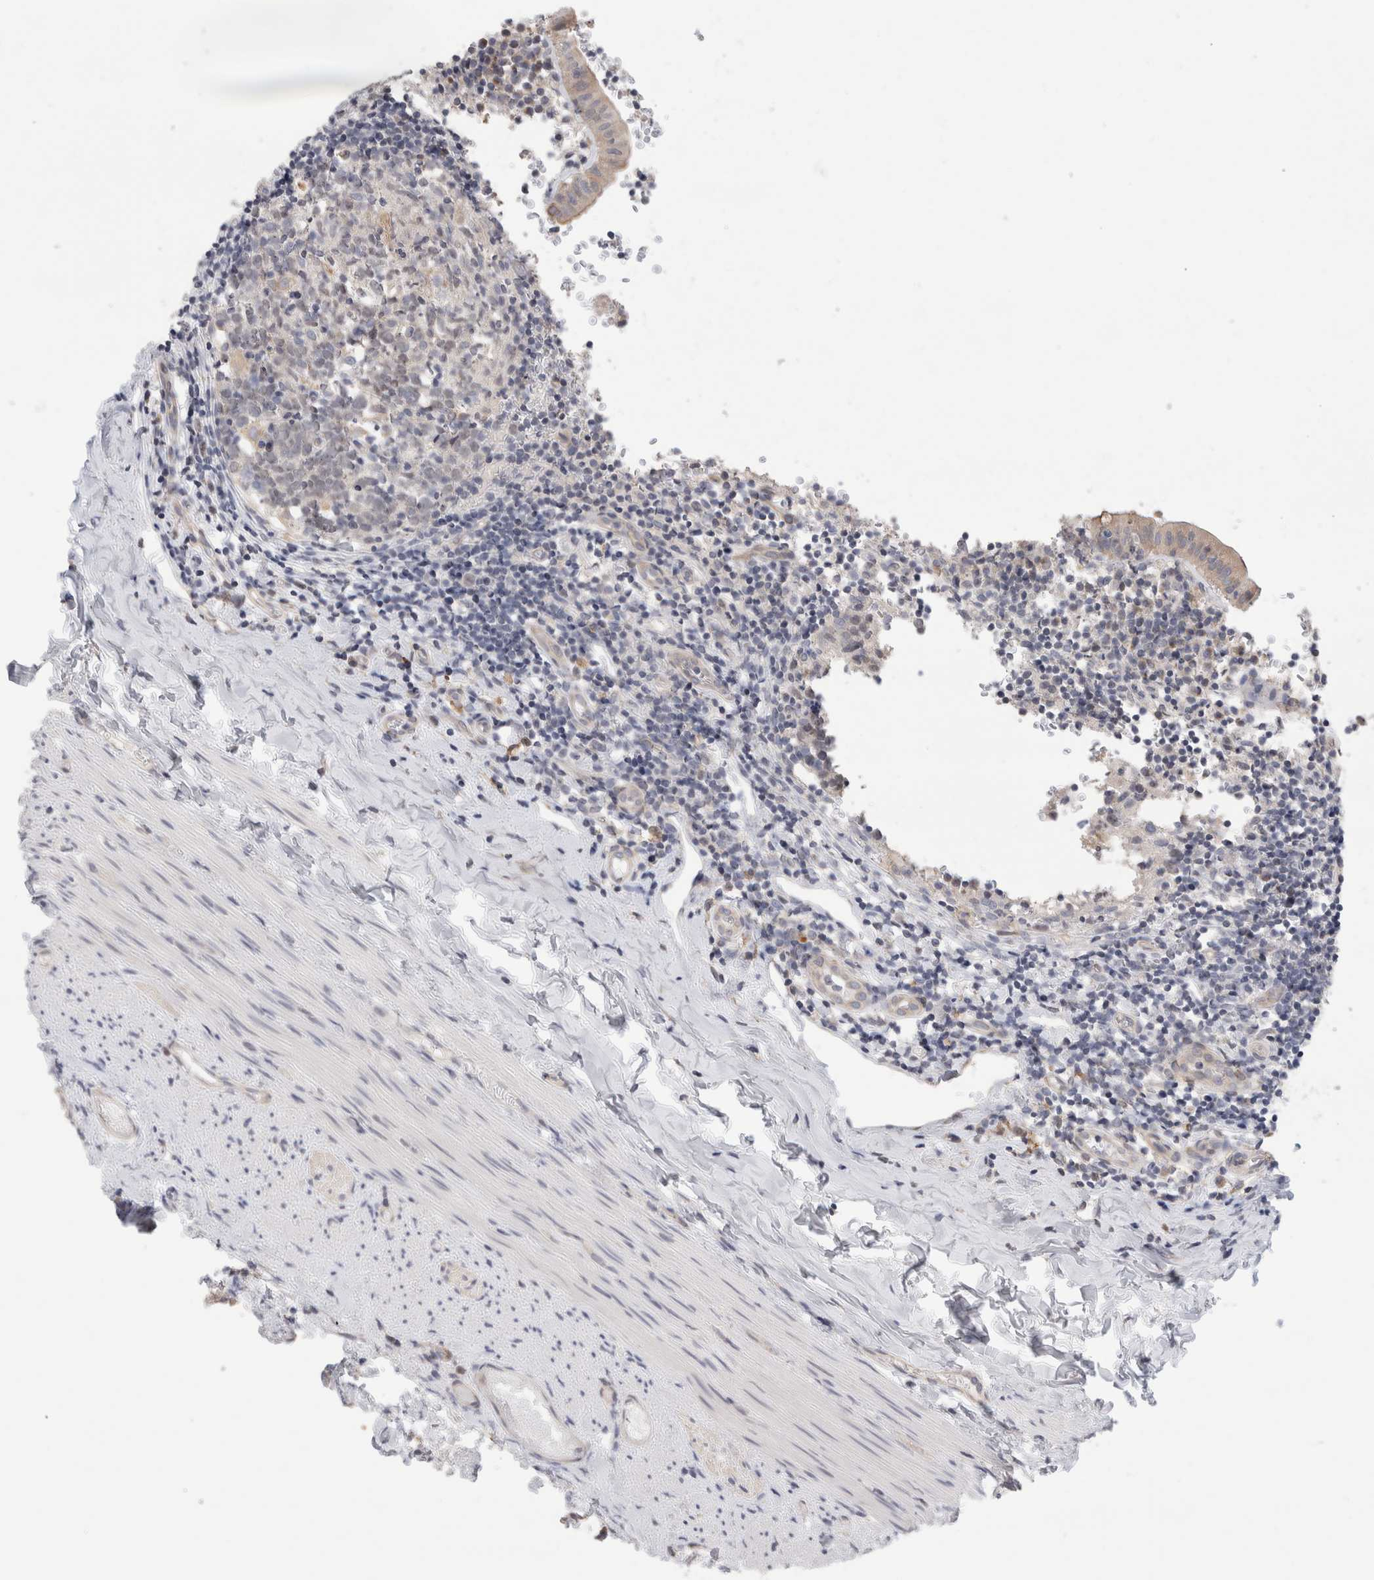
{"staining": {"intensity": "weak", "quantity": "25%-75%", "location": "cytoplasmic/membranous"}, "tissue": "appendix", "cell_type": "Glandular cells", "image_type": "normal", "snomed": [{"axis": "morphology", "description": "Normal tissue, NOS"}, {"axis": "topography", "description": "Appendix"}], "caption": "DAB immunohistochemical staining of benign appendix exhibits weak cytoplasmic/membranous protein positivity in about 25%-75% of glandular cells.", "gene": "SYTL5", "patient": {"sex": "male", "age": 8}}